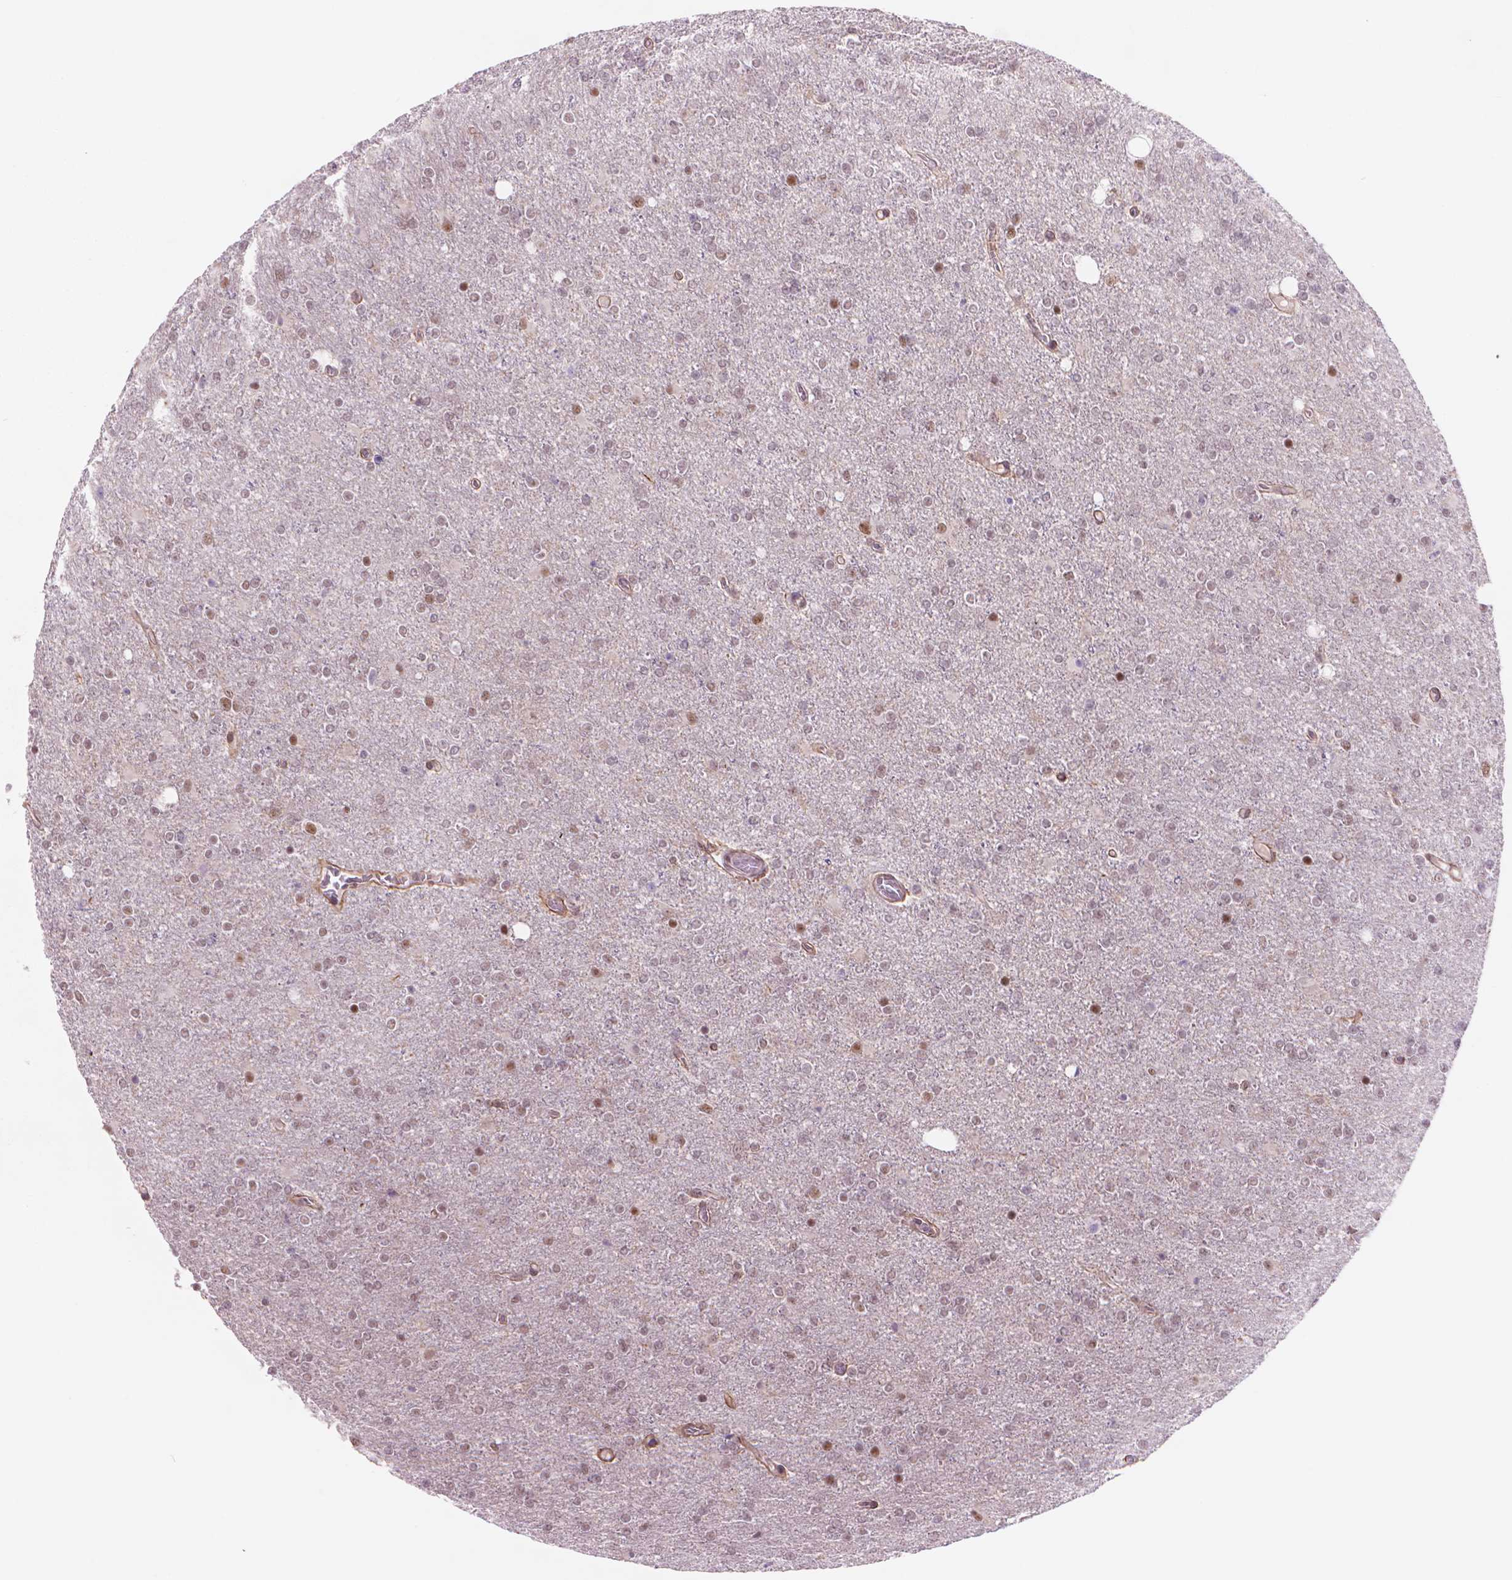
{"staining": {"intensity": "moderate", "quantity": "<25%", "location": "nuclear"}, "tissue": "glioma", "cell_type": "Tumor cells", "image_type": "cancer", "snomed": [{"axis": "morphology", "description": "Glioma, malignant, High grade"}, {"axis": "topography", "description": "Cerebral cortex"}], "caption": "A brown stain labels moderate nuclear positivity of a protein in human high-grade glioma (malignant) tumor cells. Nuclei are stained in blue.", "gene": "POLR3D", "patient": {"sex": "male", "age": 70}}